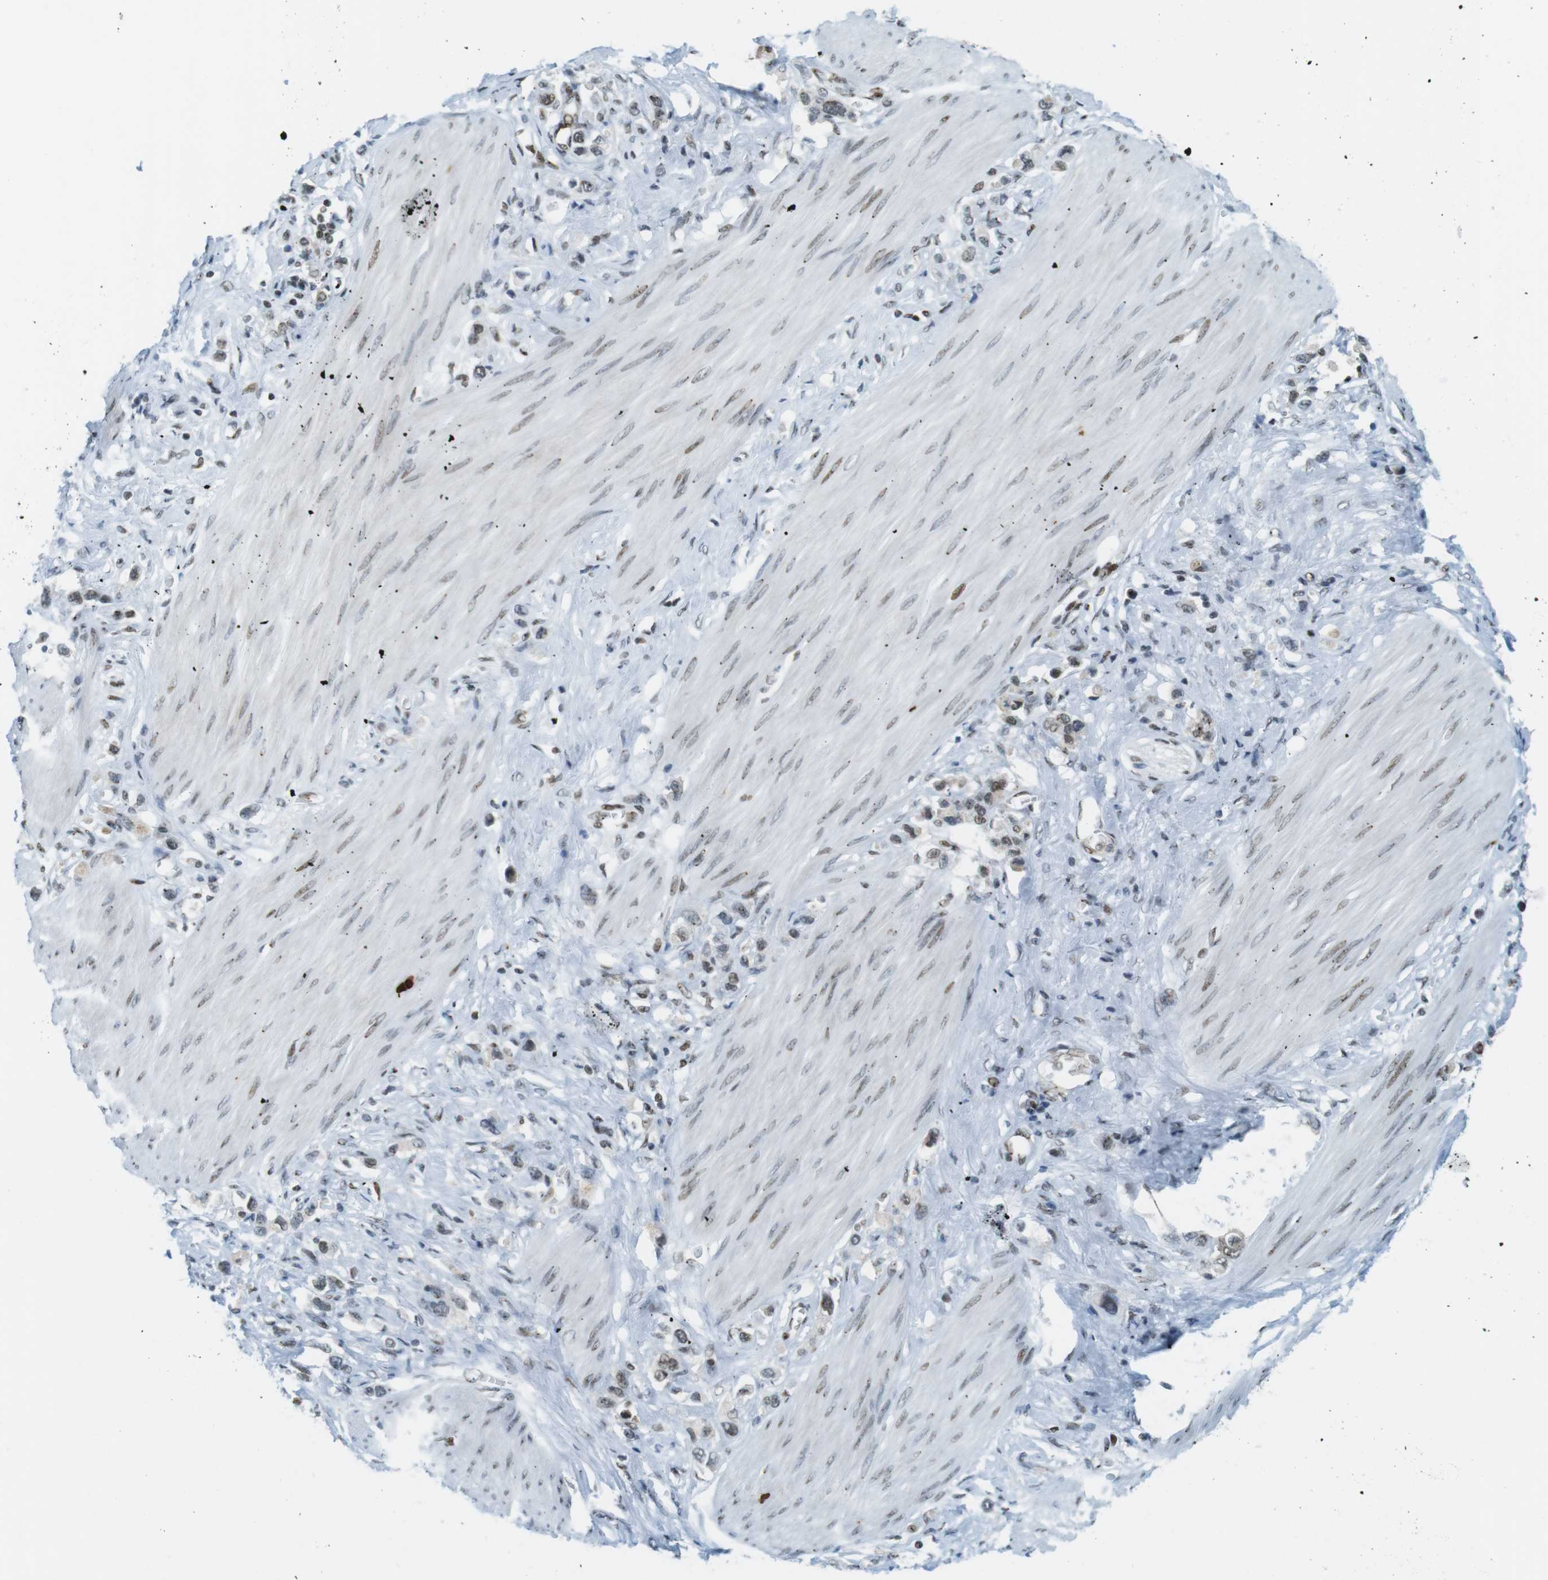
{"staining": {"intensity": "weak", "quantity": ">75%", "location": "nuclear"}, "tissue": "stomach cancer", "cell_type": "Tumor cells", "image_type": "cancer", "snomed": [{"axis": "morphology", "description": "Adenocarcinoma, NOS"}, {"axis": "topography", "description": "Stomach"}], "caption": "Brown immunohistochemical staining in adenocarcinoma (stomach) displays weak nuclear staining in about >75% of tumor cells. (DAB (3,3'-diaminobenzidine) IHC with brightfield microscopy, high magnification).", "gene": "UBB", "patient": {"sex": "female", "age": 65}}